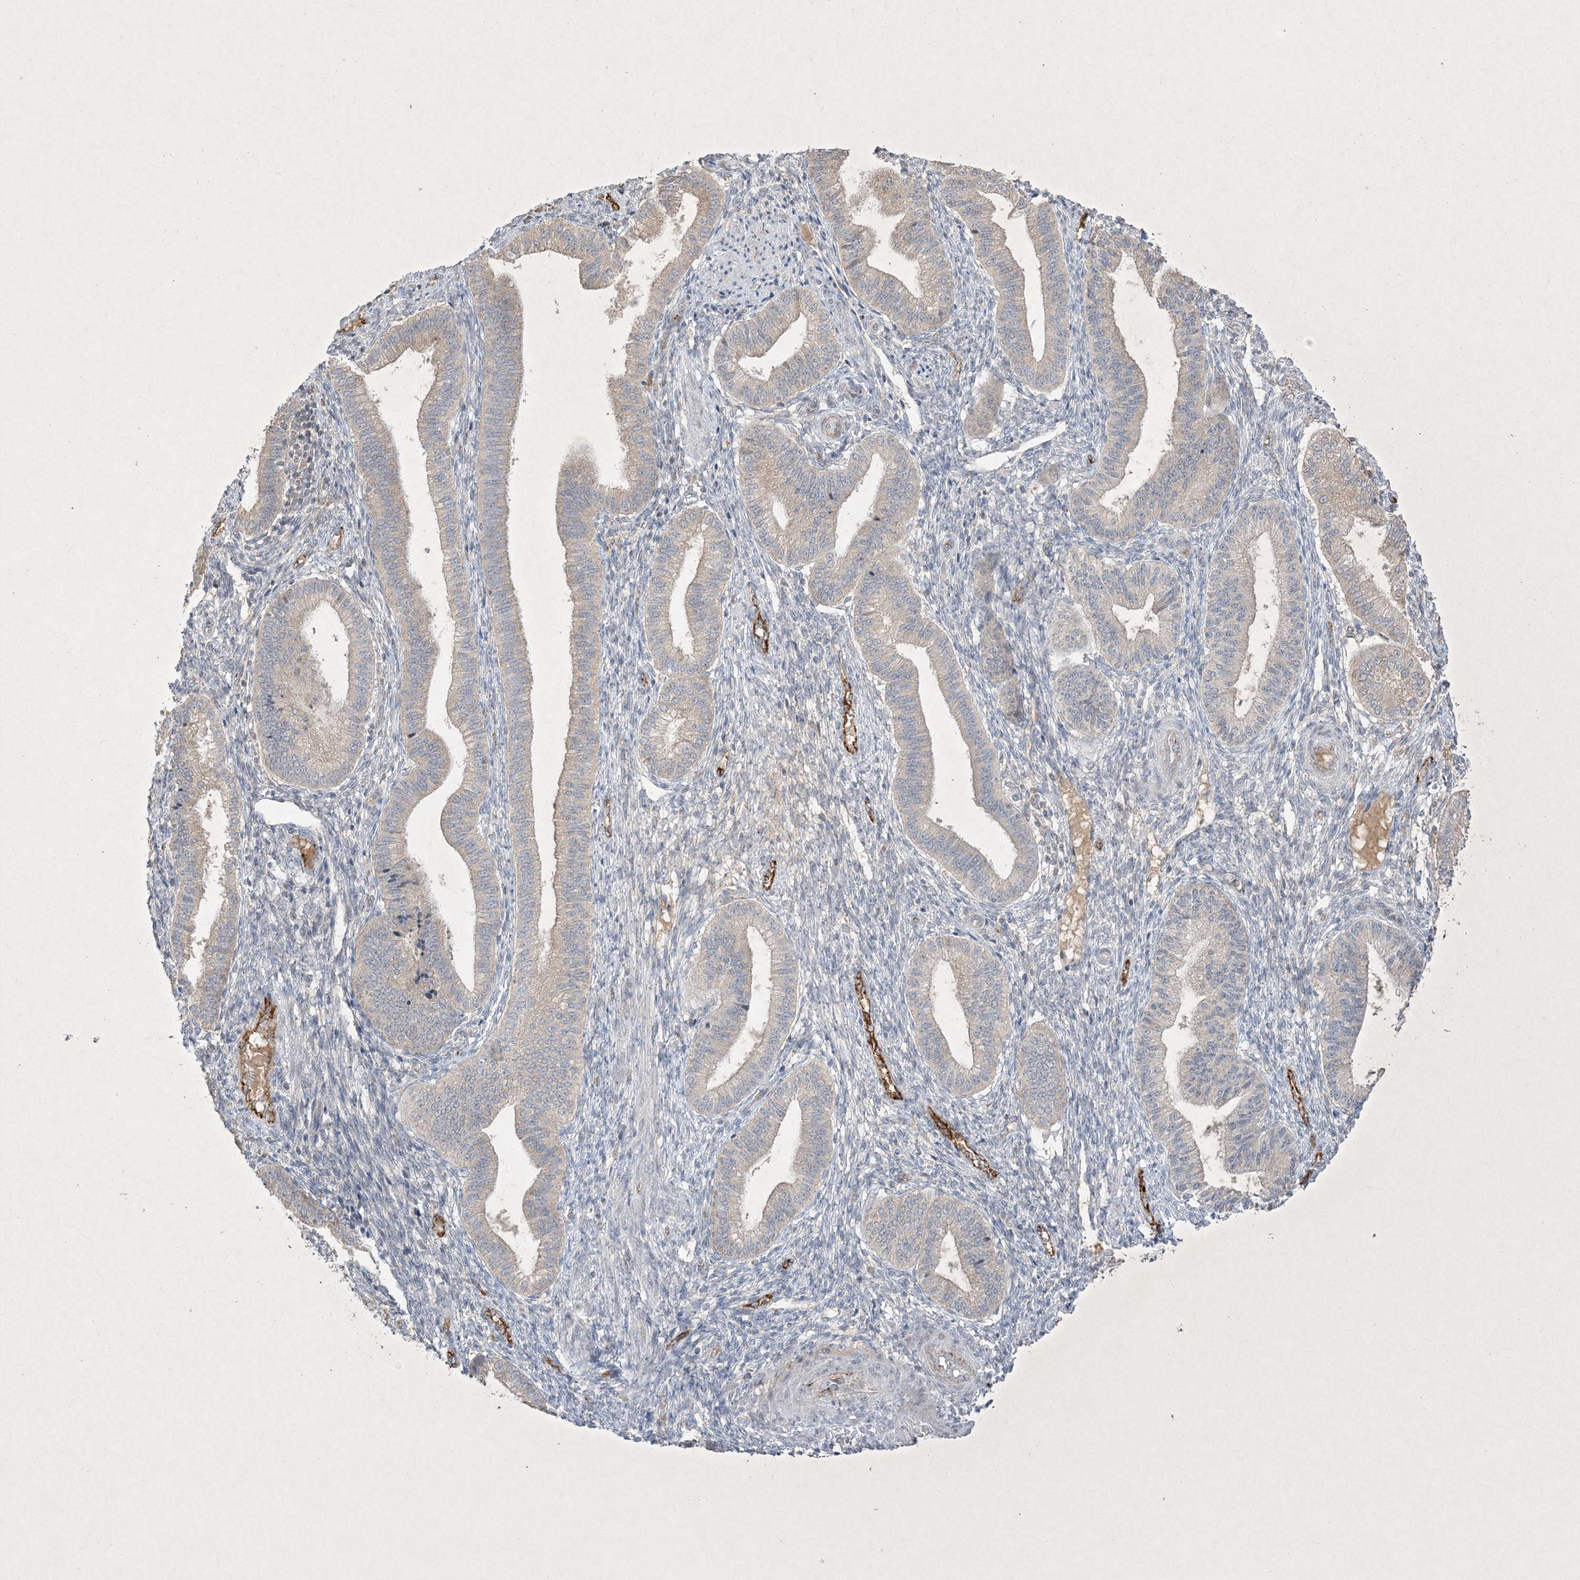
{"staining": {"intensity": "negative", "quantity": "none", "location": "none"}, "tissue": "endometrium", "cell_type": "Cells in endometrial stroma", "image_type": "normal", "snomed": [{"axis": "morphology", "description": "Normal tissue, NOS"}, {"axis": "topography", "description": "Endometrium"}], "caption": "DAB (3,3'-diaminobenzidine) immunohistochemical staining of normal human endometrium reveals no significant staining in cells in endometrial stroma. (DAB immunohistochemistry with hematoxylin counter stain).", "gene": "PRSS36", "patient": {"sex": "female", "age": 39}}